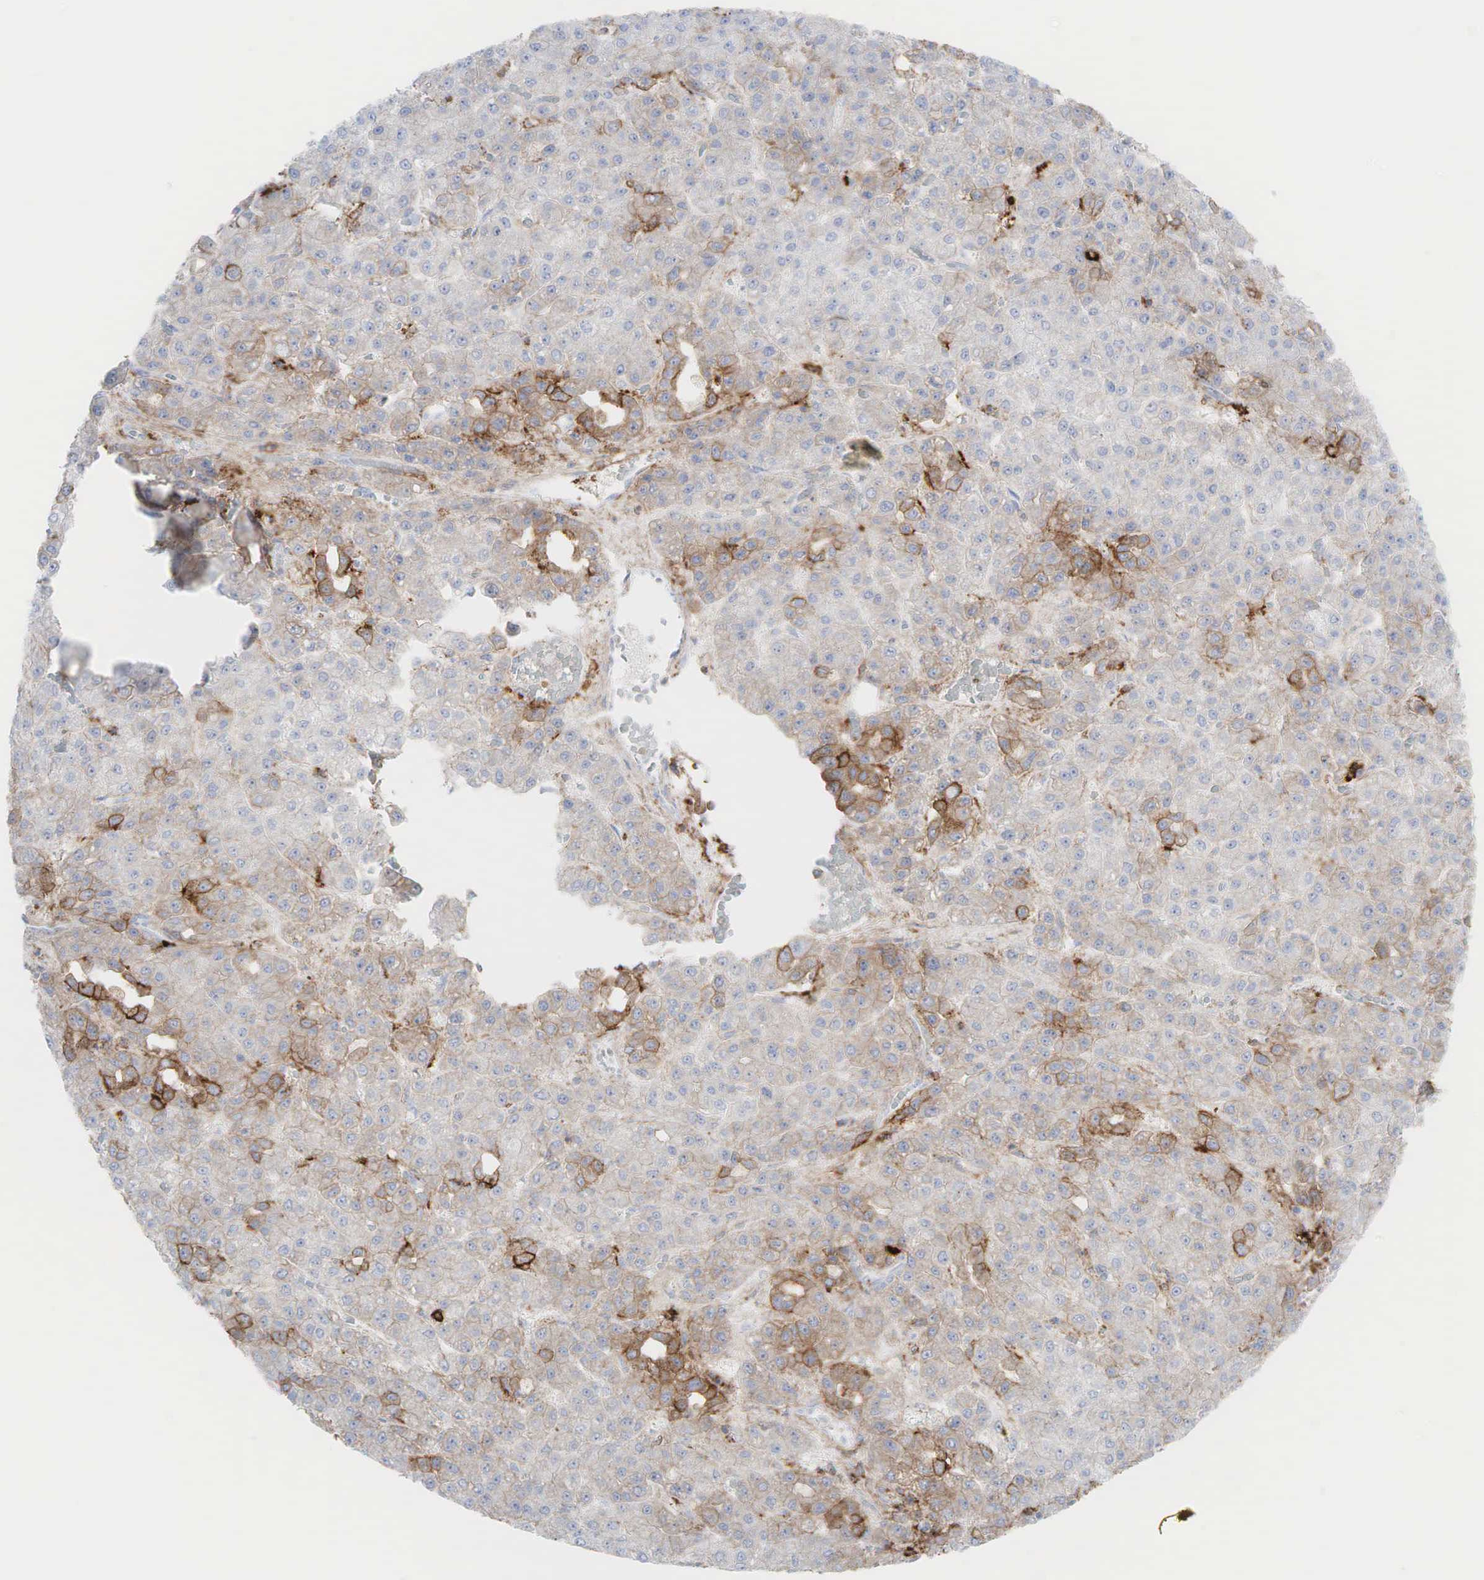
{"staining": {"intensity": "weak", "quantity": "25%-75%", "location": "cytoplasmic/membranous"}, "tissue": "liver cancer", "cell_type": "Tumor cells", "image_type": "cancer", "snomed": [{"axis": "morphology", "description": "Carcinoma, Hepatocellular, NOS"}, {"axis": "topography", "description": "Liver"}], "caption": "Human hepatocellular carcinoma (liver) stained for a protein (brown) demonstrates weak cytoplasmic/membranous positive positivity in approximately 25%-75% of tumor cells.", "gene": "CD44", "patient": {"sex": "male", "age": 69}}